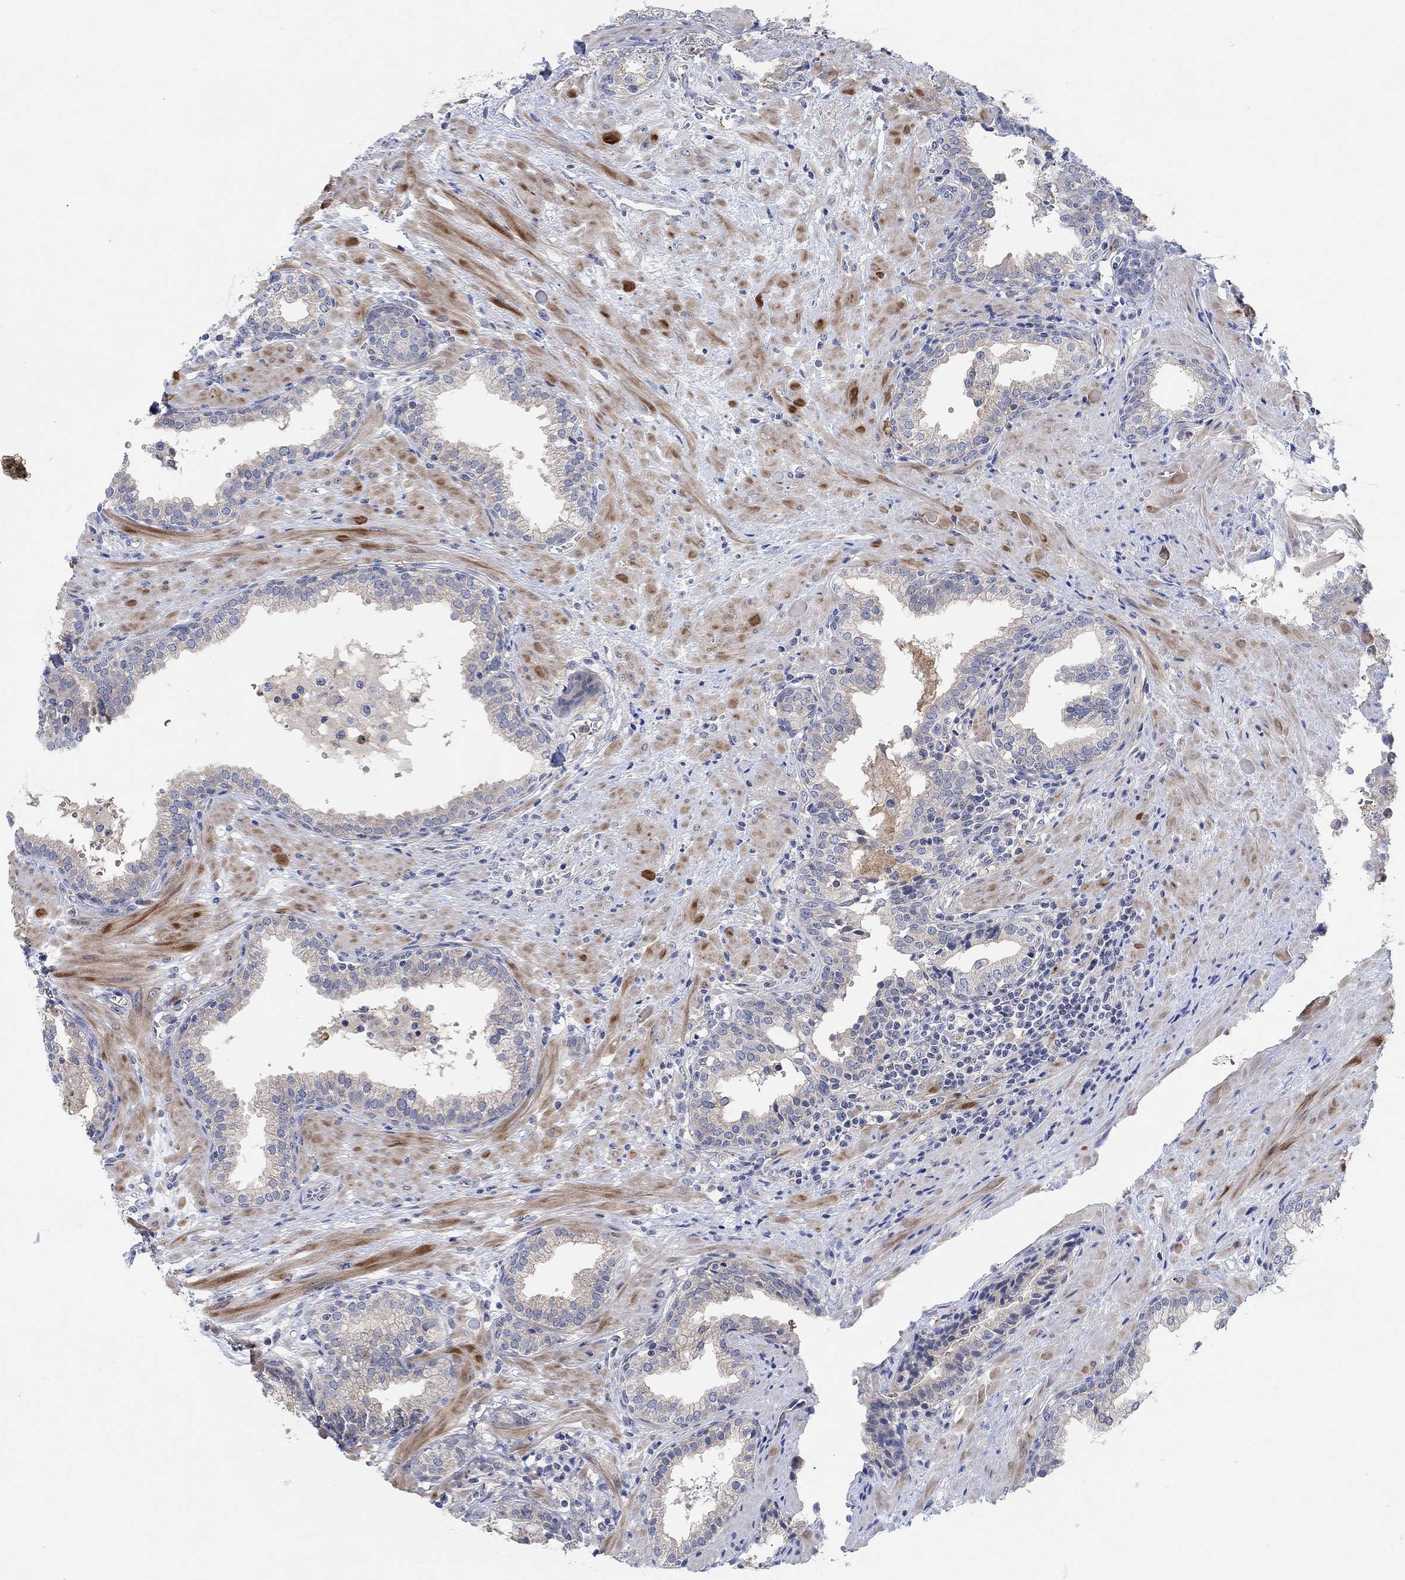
{"staining": {"intensity": "negative", "quantity": "none", "location": "none"}, "tissue": "prostate", "cell_type": "Glandular cells", "image_type": "normal", "snomed": [{"axis": "morphology", "description": "Normal tissue, NOS"}, {"axis": "topography", "description": "Prostate"}], "caption": "A high-resolution photomicrograph shows immunohistochemistry staining of normal prostate, which shows no significant positivity in glandular cells.", "gene": "PMFBP1", "patient": {"sex": "male", "age": 64}}